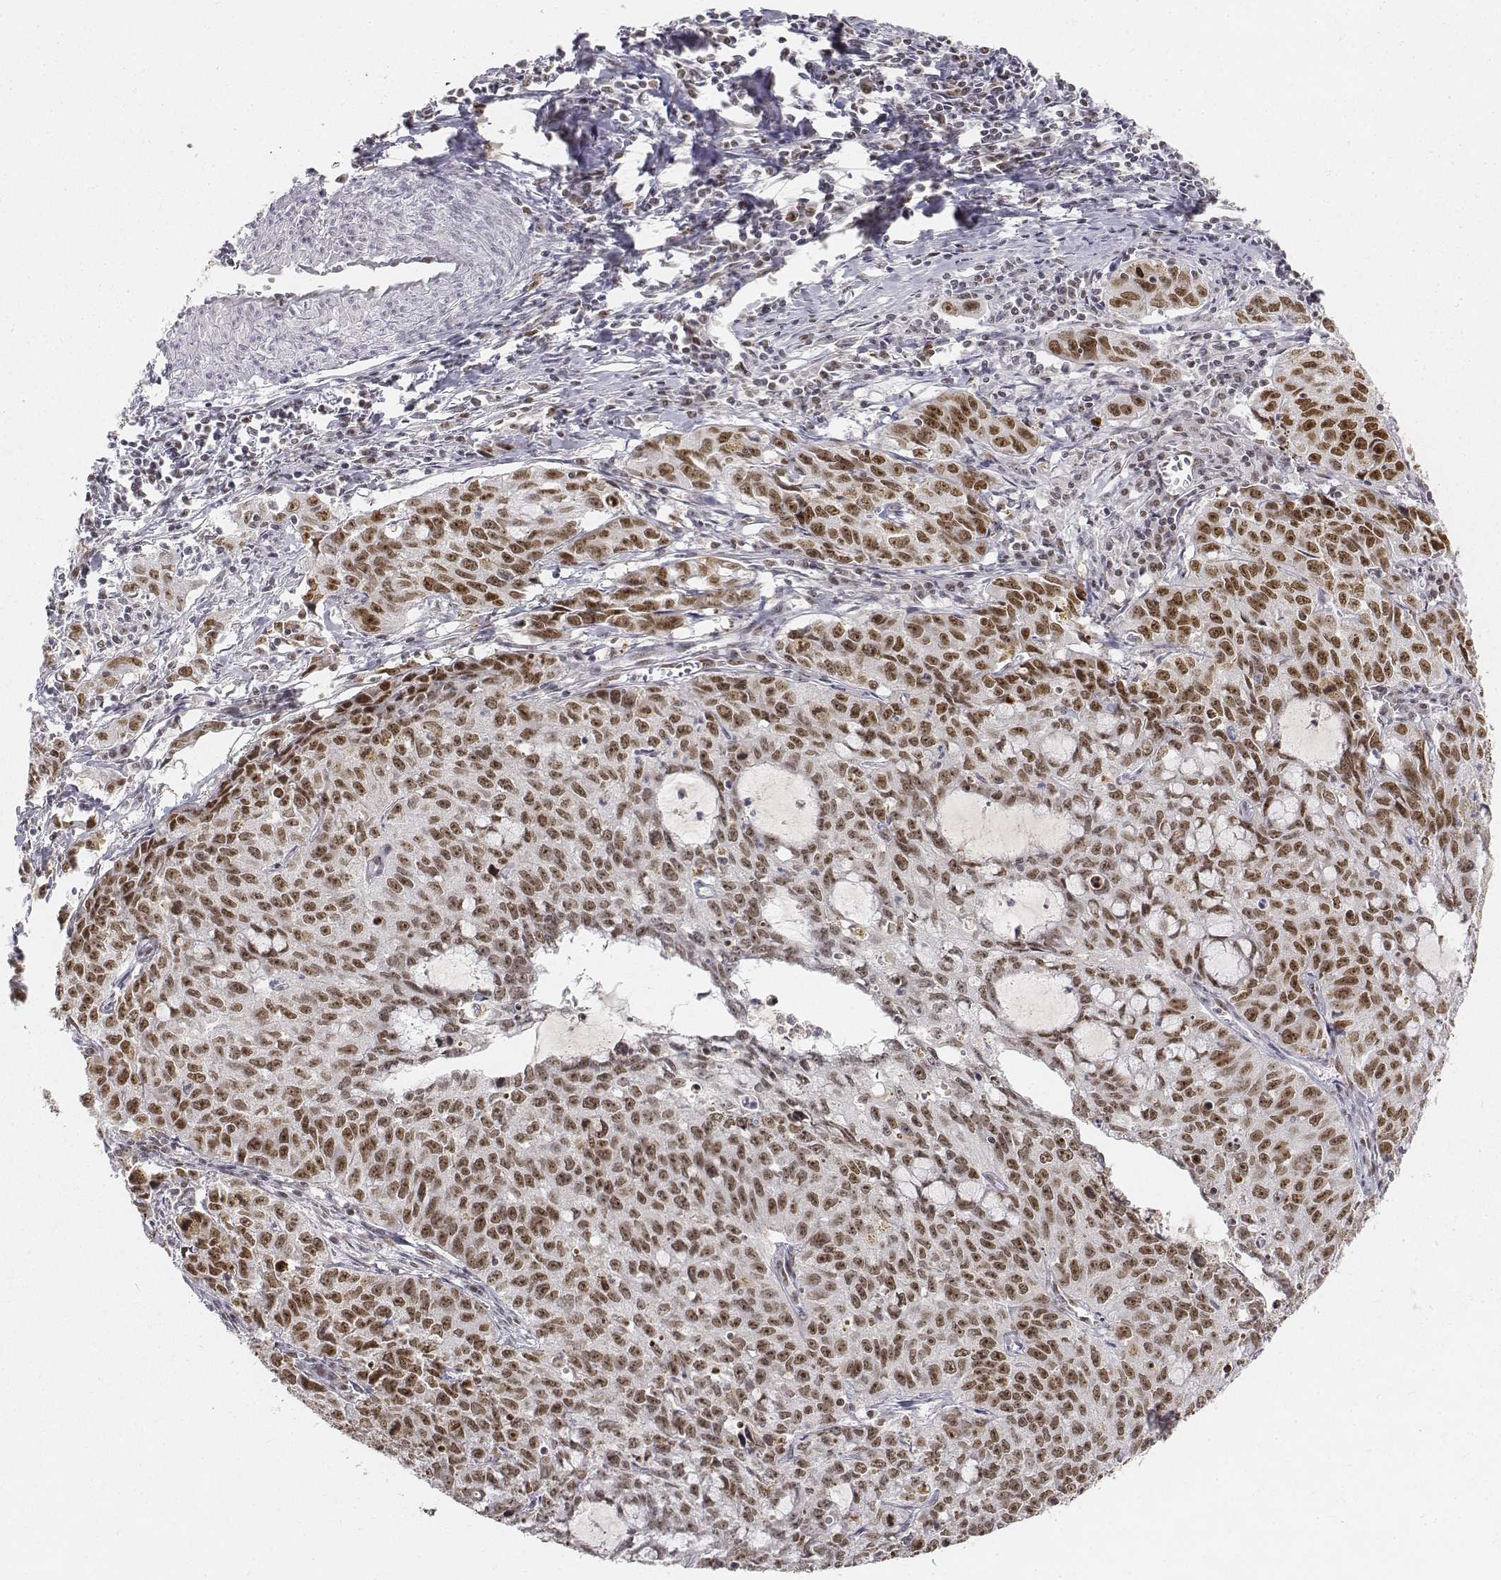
{"staining": {"intensity": "strong", "quantity": ">75%", "location": "nuclear"}, "tissue": "cervical cancer", "cell_type": "Tumor cells", "image_type": "cancer", "snomed": [{"axis": "morphology", "description": "Squamous cell carcinoma, NOS"}, {"axis": "topography", "description": "Cervix"}], "caption": "Strong nuclear positivity is identified in approximately >75% of tumor cells in cervical cancer (squamous cell carcinoma).", "gene": "PHF6", "patient": {"sex": "female", "age": 28}}